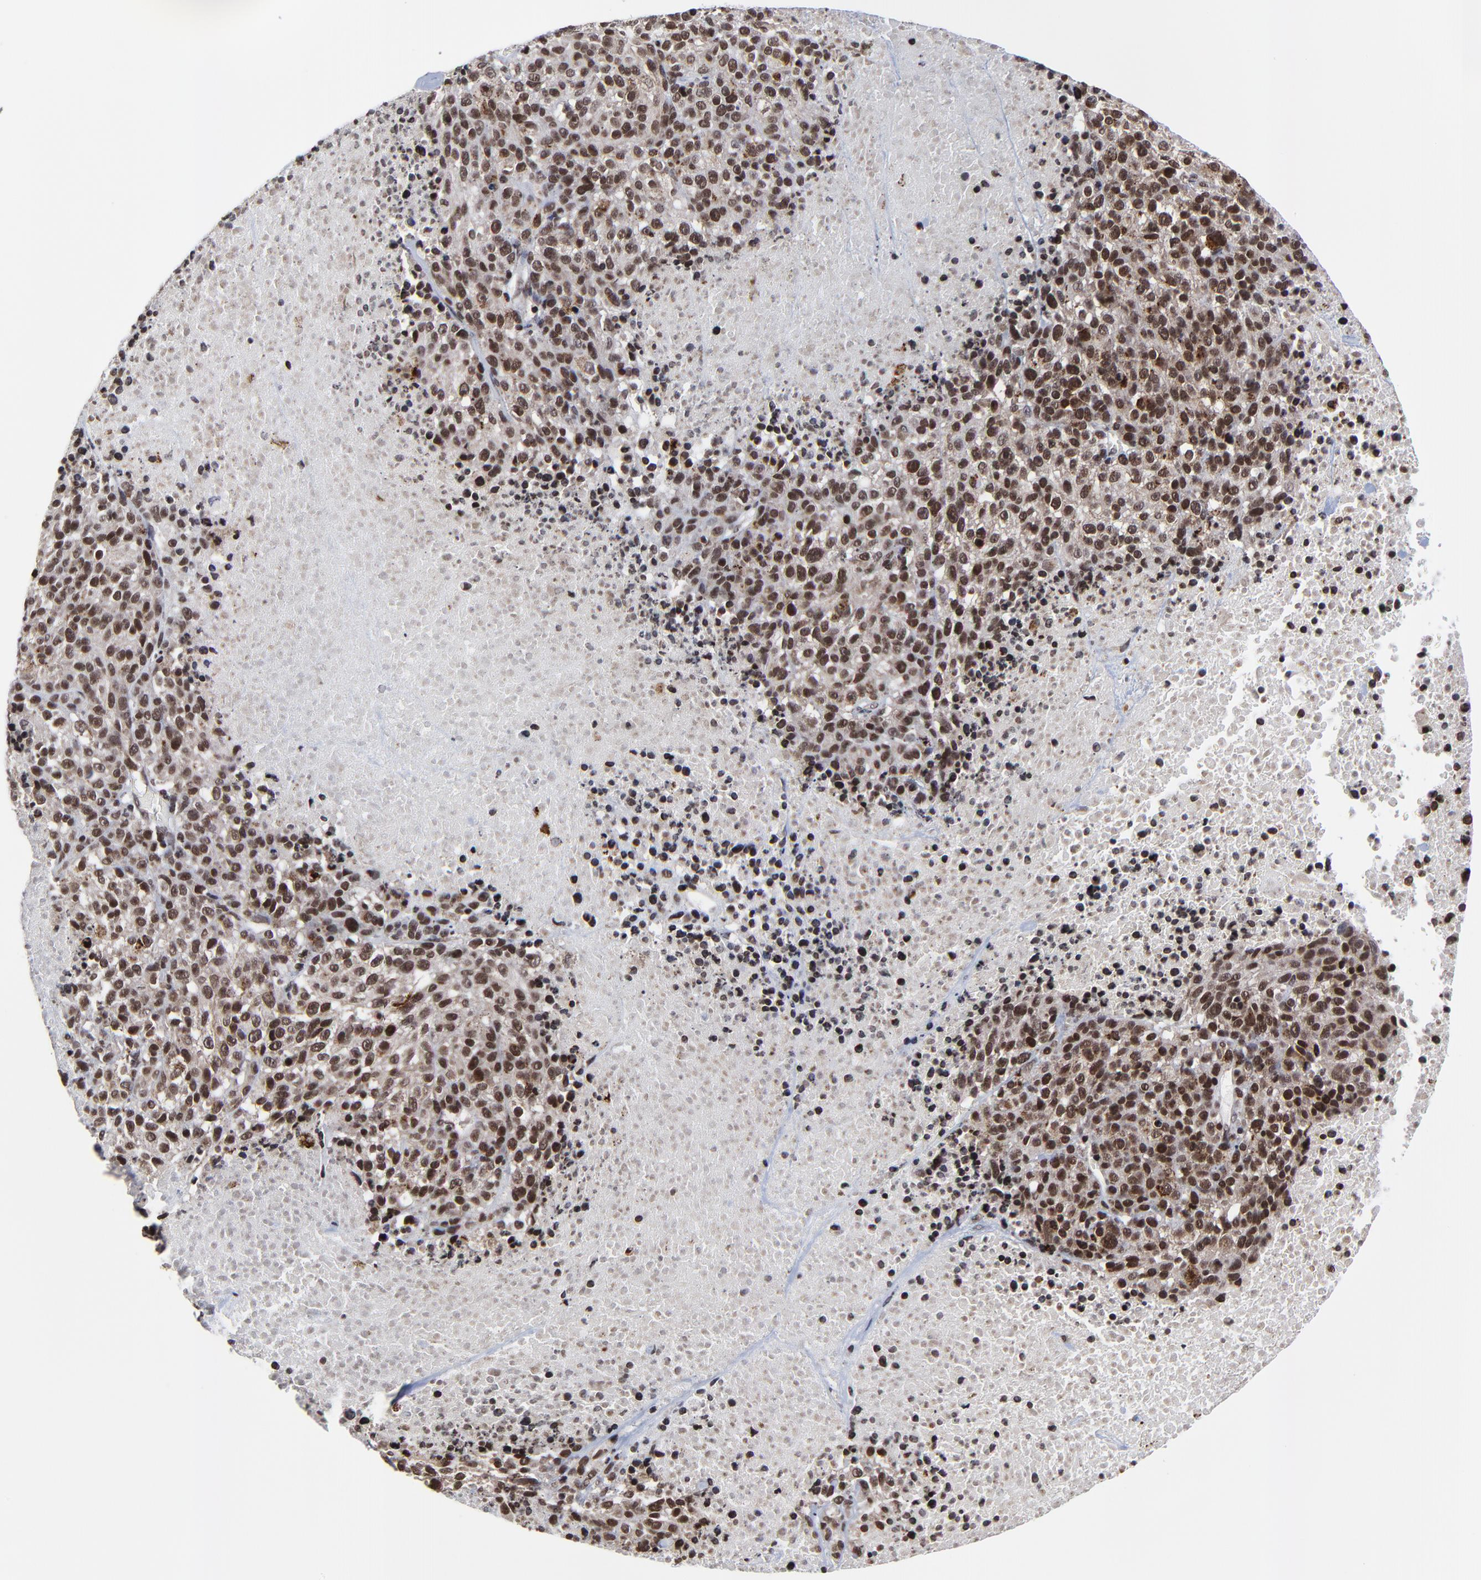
{"staining": {"intensity": "strong", "quantity": ">75%", "location": "cytoplasmic/membranous,nuclear"}, "tissue": "melanoma", "cell_type": "Tumor cells", "image_type": "cancer", "snomed": [{"axis": "morphology", "description": "Malignant melanoma, Metastatic site"}, {"axis": "topography", "description": "Cerebral cortex"}], "caption": "An IHC micrograph of neoplastic tissue is shown. Protein staining in brown shows strong cytoplasmic/membranous and nuclear positivity in melanoma within tumor cells.", "gene": "ZNF777", "patient": {"sex": "female", "age": 52}}